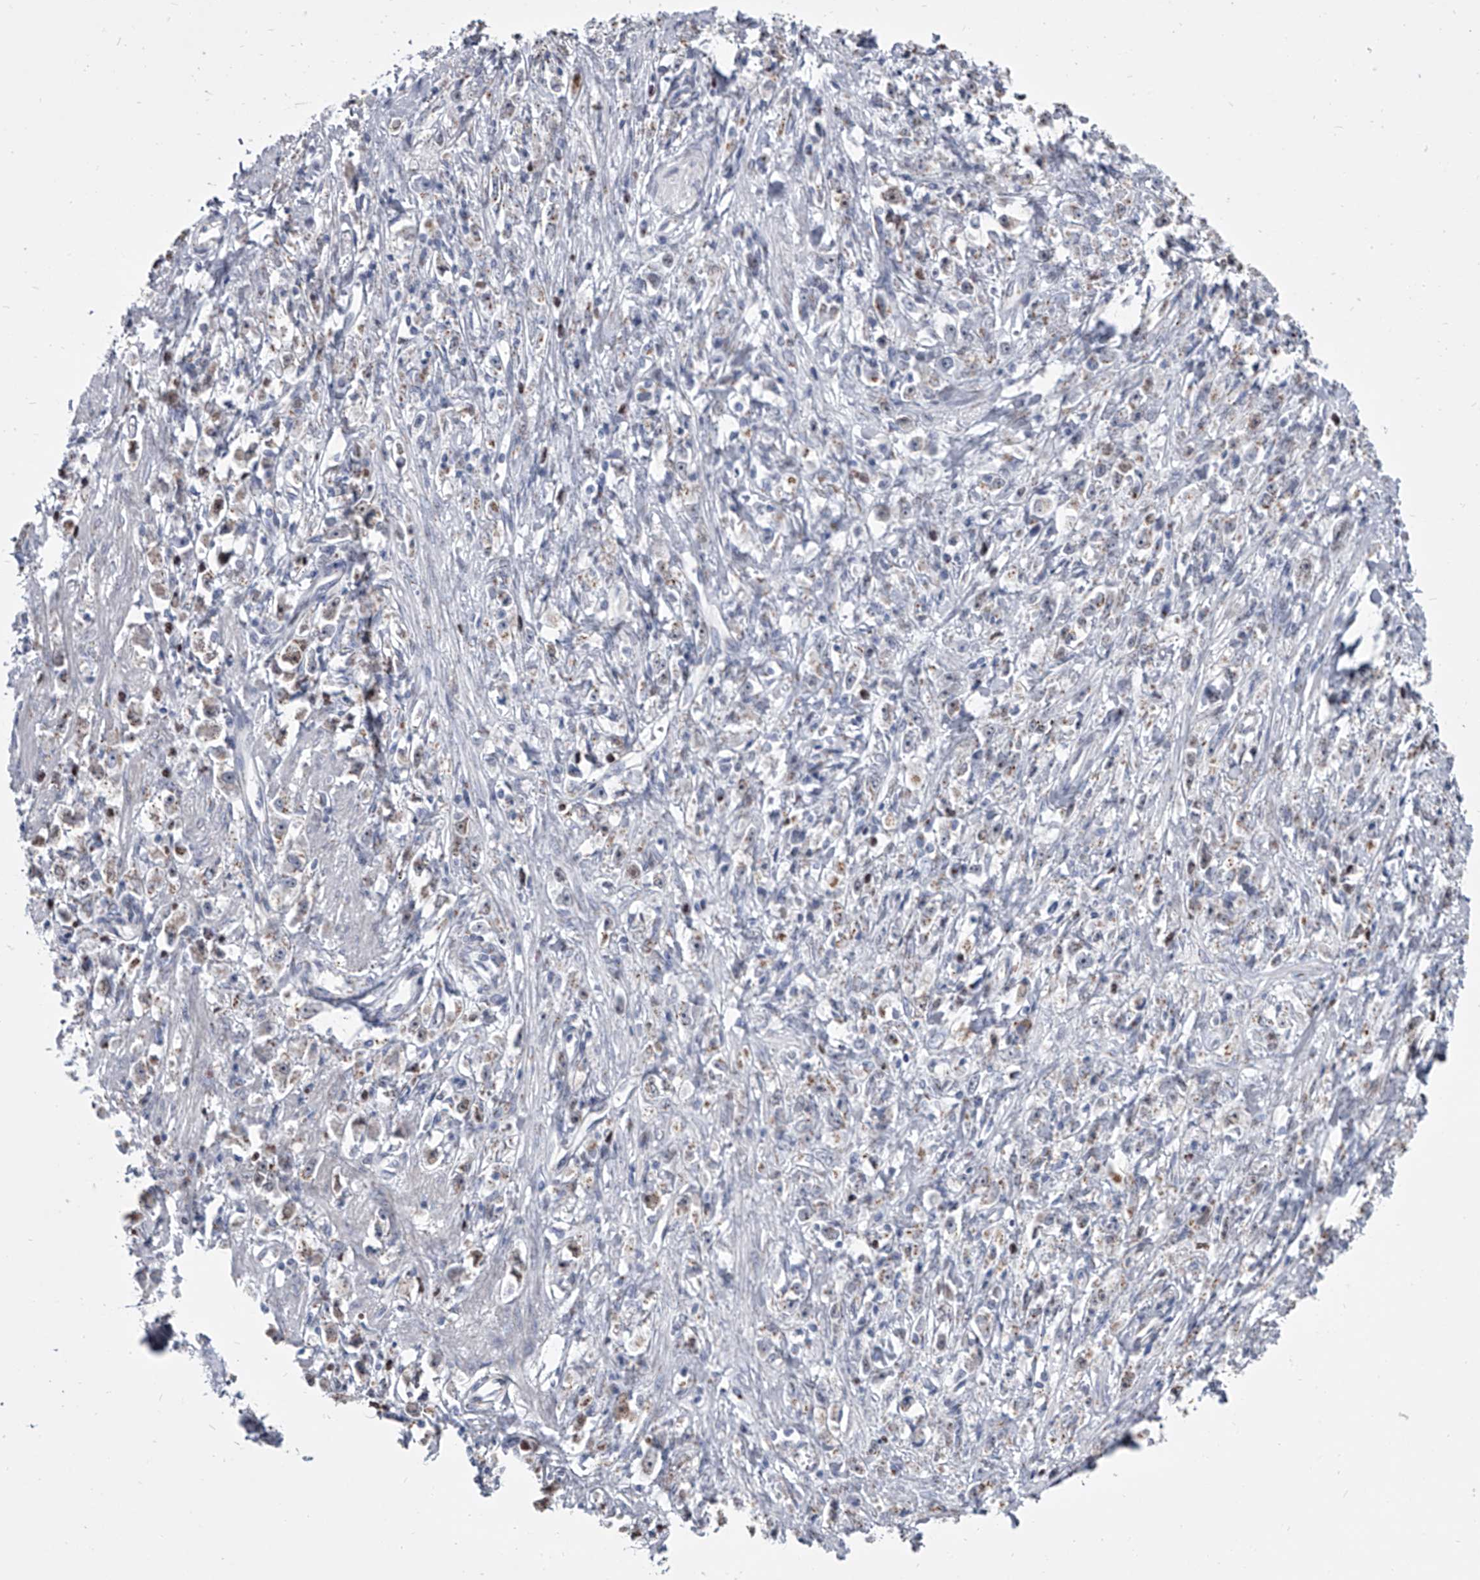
{"staining": {"intensity": "weak", "quantity": "<25%", "location": "cytoplasmic/membranous"}, "tissue": "stomach cancer", "cell_type": "Tumor cells", "image_type": "cancer", "snomed": [{"axis": "morphology", "description": "Adenocarcinoma, NOS"}, {"axis": "topography", "description": "Stomach"}], "caption": "Immunohistochemical staining of stomach cancer (adenocarcinoma) shows no significant staining in tumor cells.", "gene": "EVA1C", "patient": {"sex": "female", "age": 59}}